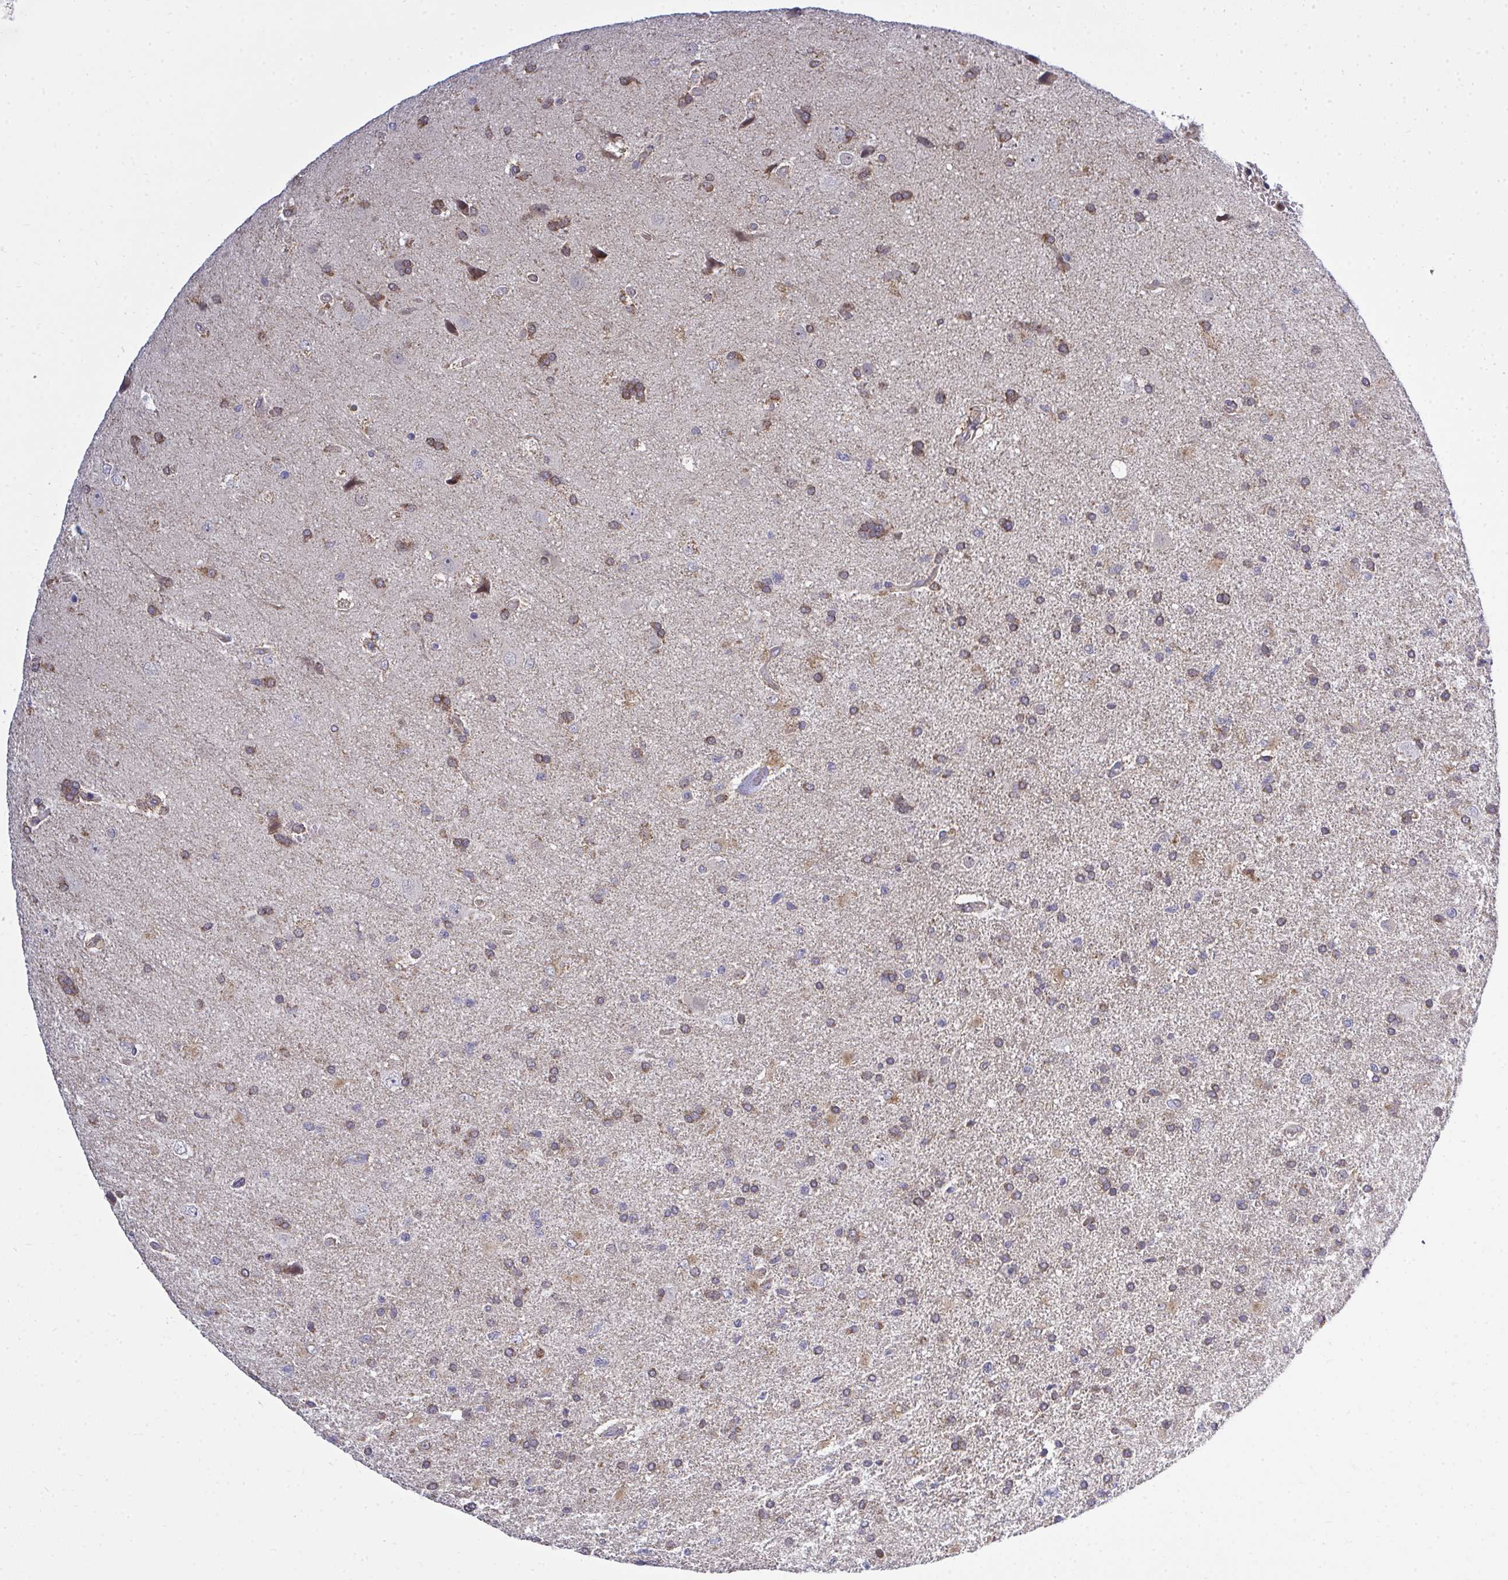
{"staining": {"intensity": "weak", "quantity": "25%-75%", "location": "cytoplasmic/membranous"}, "tissue": "glioma", "cell_type": "Tumor cells", "image_type": "cancer", "snomed": [{"axis": "morphology", "description": "Glioma, malignant, High grade"}, {"axis": "topography", "description": "Brain"}], "caption": "Immunohistochemistry (IHC) of malignant high-grade glioma demonstrates low levels of weak cytoplasmic/membranous expression in approximately 25%-75% of tumor cells.", "gene": "XAF1", "patient": {"sex": "male", "age": 68}}